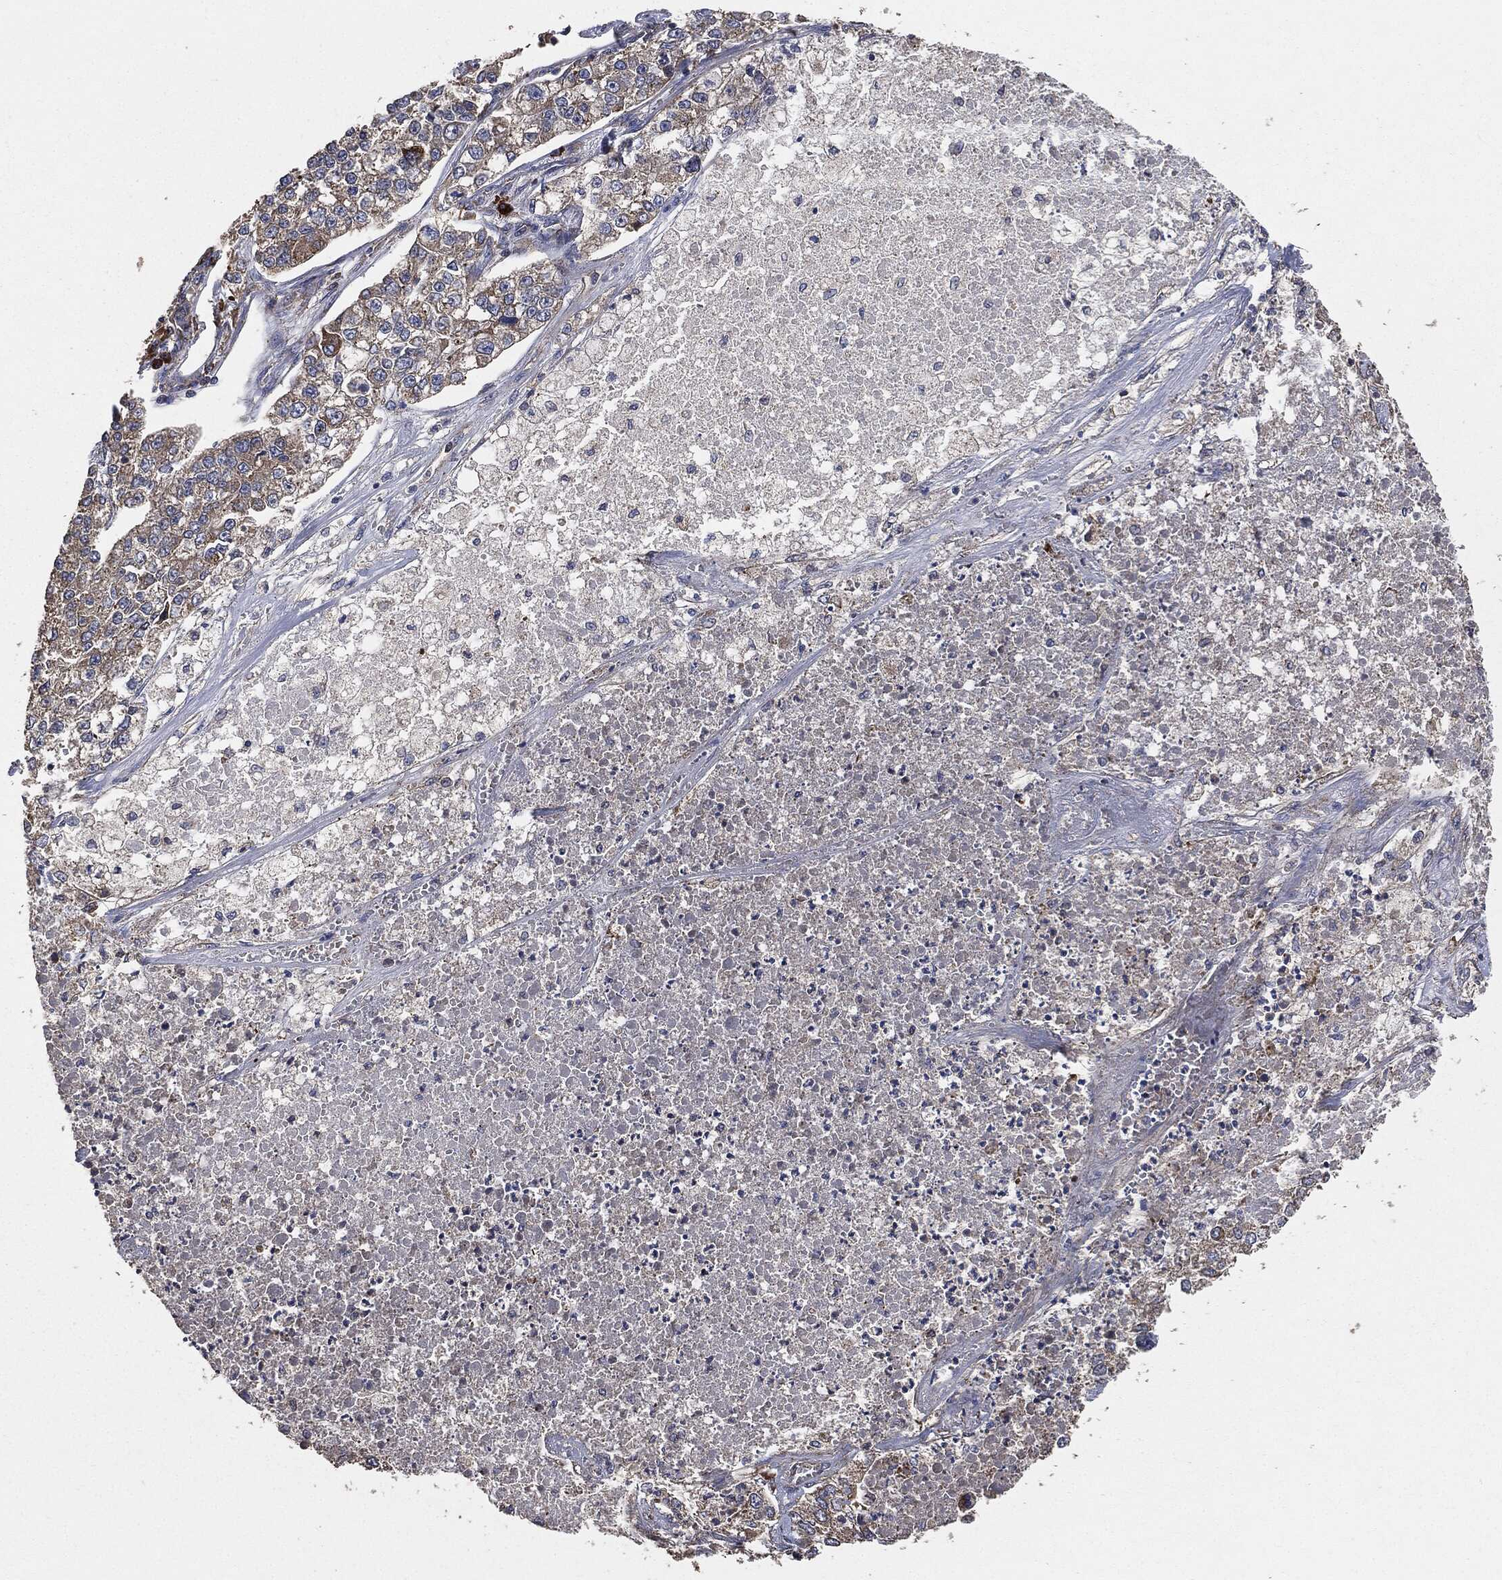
{"staining": {"intensity": "moderate", "quantity": "25%-75%", "location": "cytoplasmic/membranous"}, "tissue": "lung cancer", "cell_type": "Tumor cells", "image_type": "cancer", "snomed": [{"axis": "morphology", "description": "Adenocarcinoma, NOS"}, {"axis": "topography", "description": "Lung"}], "caption": "Immunohistochemical staining of human adenocarcinoma (lung) demonstrates medium levels of moderate cytoplasmic/membranous positivity in approximately 25%-75% of tumor cells. (DAB (3,3'-diaminobenzidine) = brown stain, brightfield microscopy at high magnification).", "gene": "STK3", "patient": {"sex": "male", "age": 49}}